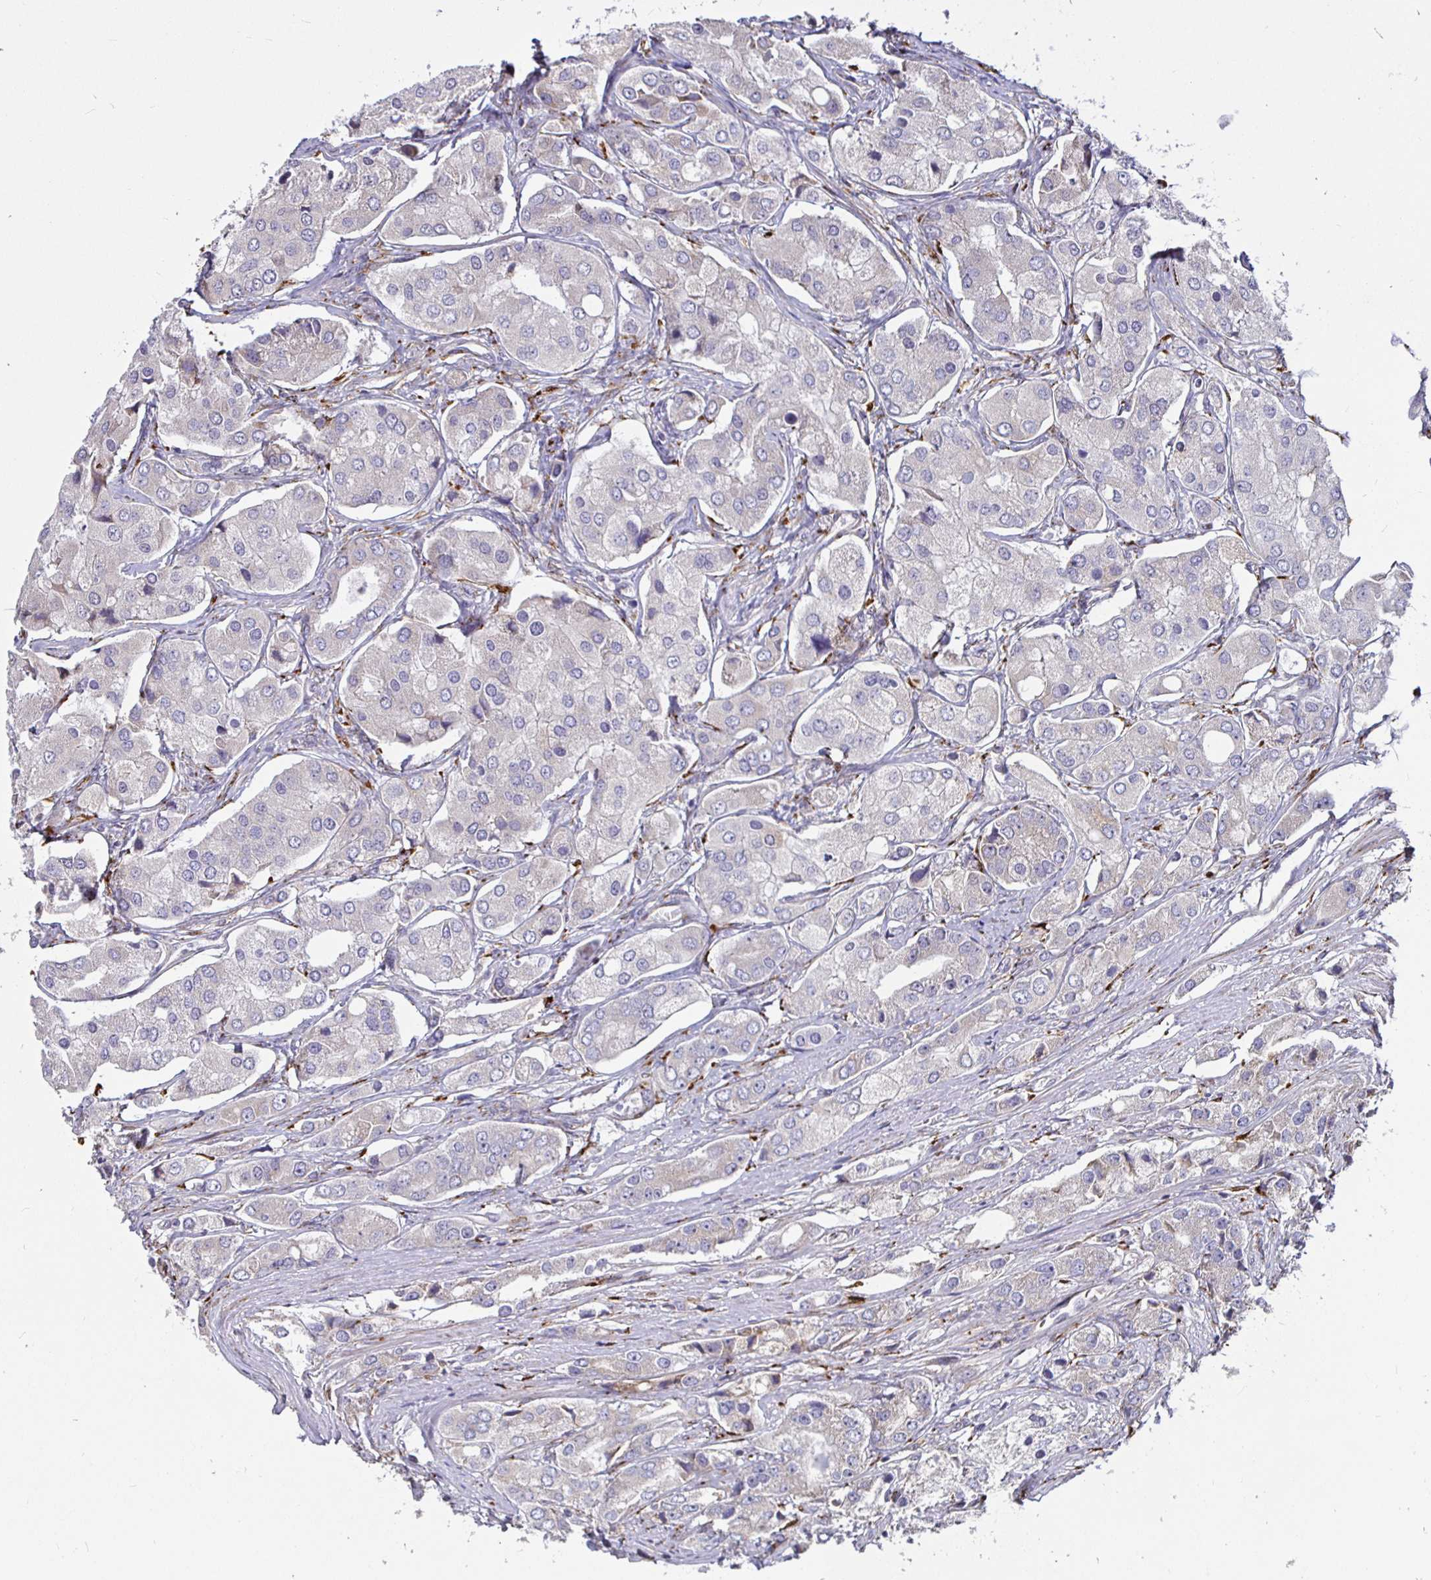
{"staining": {"intensity": "negative", "quantity": "none", "location": "none"}, "tissue": "prostate cancer", "cell_type": "Tumor cells", "image_type": "cancer", "snomed": [{"axis": "morphology", "description": "Adenocarcinoma, Low grade"}, {"axis": "topography", "description": "Prostate"}], "caption": "High magnification brightfield microscopy of prostate cancer stained with DAB (brown) and counterstained with hematoxylin (blue): tumor cells show no significant positivity.", "gene": "P4HA2", "patient": {"sex": "male", "age": 69}}